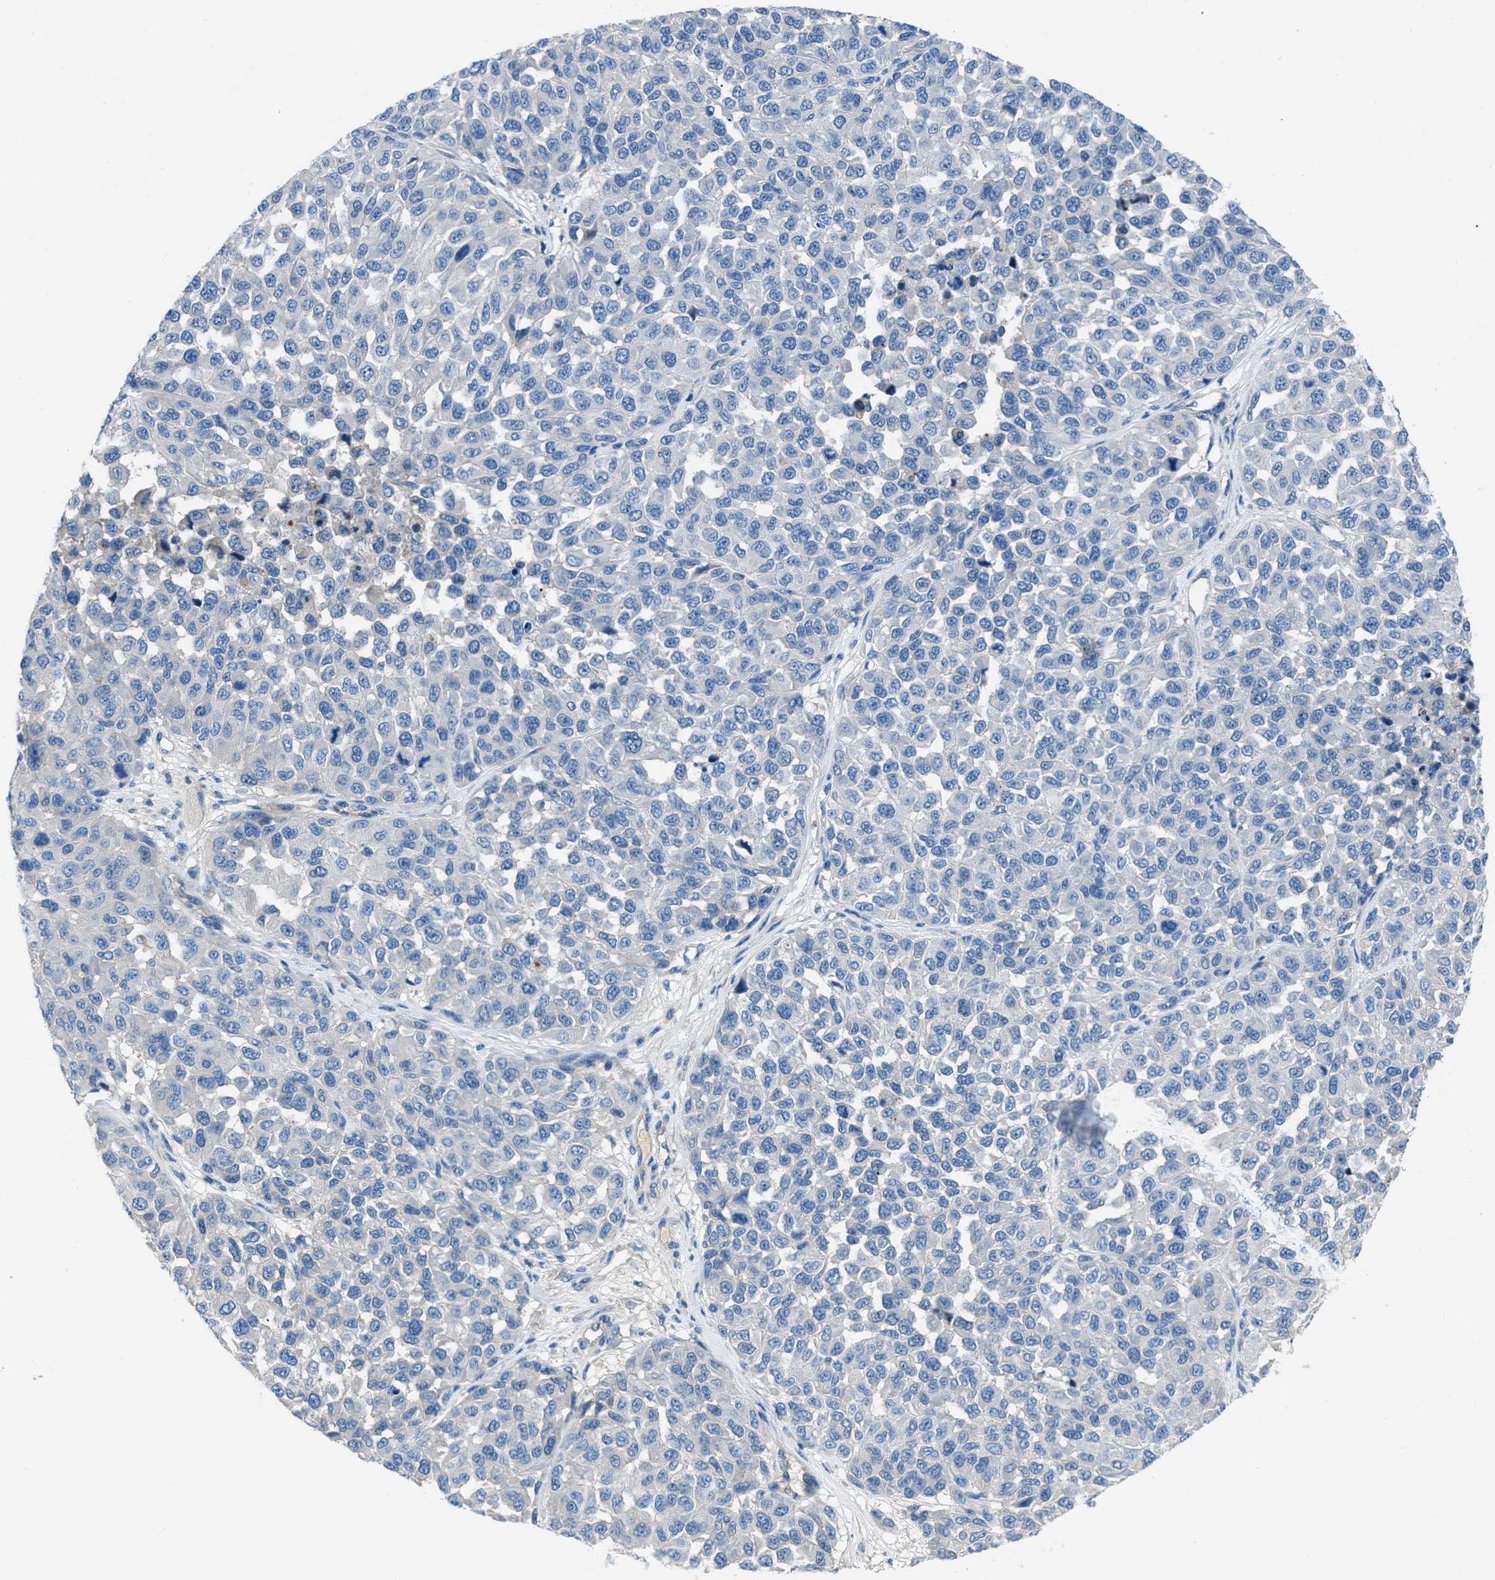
{"staining": {"intensity": "negative", "quantity": "none", "location": "none"}, "tissue": "melanoma", "cell_type": "Tumor cells", "image_type": "cancer", "snomed": [{"axis": "morphology", "description": "Malignant melanoma, NOS"}, {"axis": "topography", "description": "Skin"}], "caption": "Histopathology image shows no protein positivity in tumor cells of melanoma tissue. The staining was performed using DAB to visualize the protein expression in brown, while the nuclei were stained in blue with hematoxylin (Magnification: 20x).", "gene": "SLC38A6", "patient": {"sex": "male", "age": 62}}